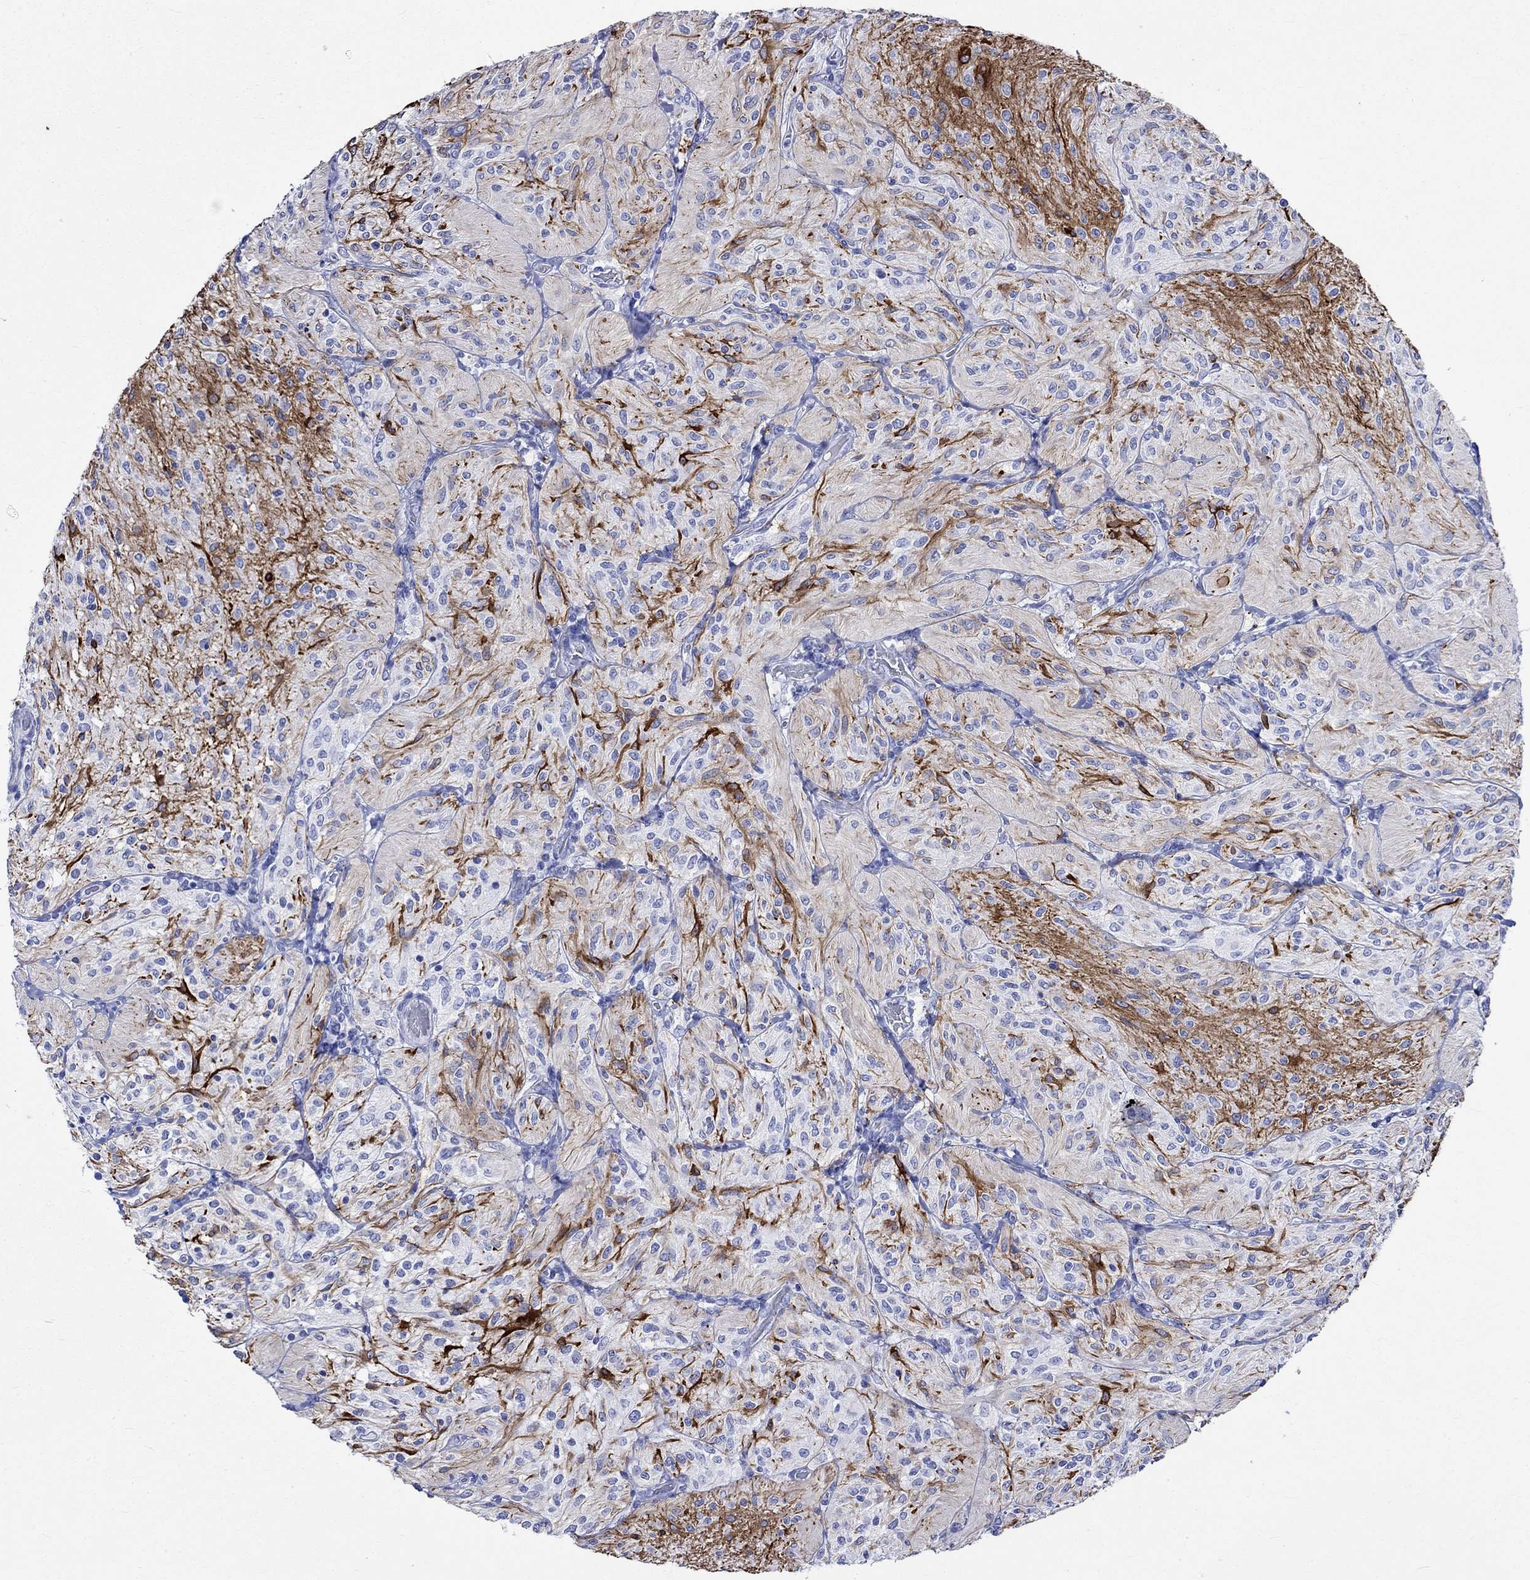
{"staining": {"intensity": "negative", "quantity": "none", "location": "none"}, "tissue": "glioma", "cell_type": "Tumor cells", "image_type": "cancer", "snomed": [{"axis": "morphology", "description": "Glioma, malignant, Low grade"}, {"axis": "topography", "description": "Brain"}], "caption": "Immunohistochemistry (IHC) of human malignant low-grade glioma exhibits no expression in tumor cells. (Stains: DAB (3,3'-diaminobenzidine) IHC with hematoxylin counter stain, Microscopy: brightfield microscopy at high magnification).", "gene": "CRYAB", "patient": {"sex": "male", "age": 3}}